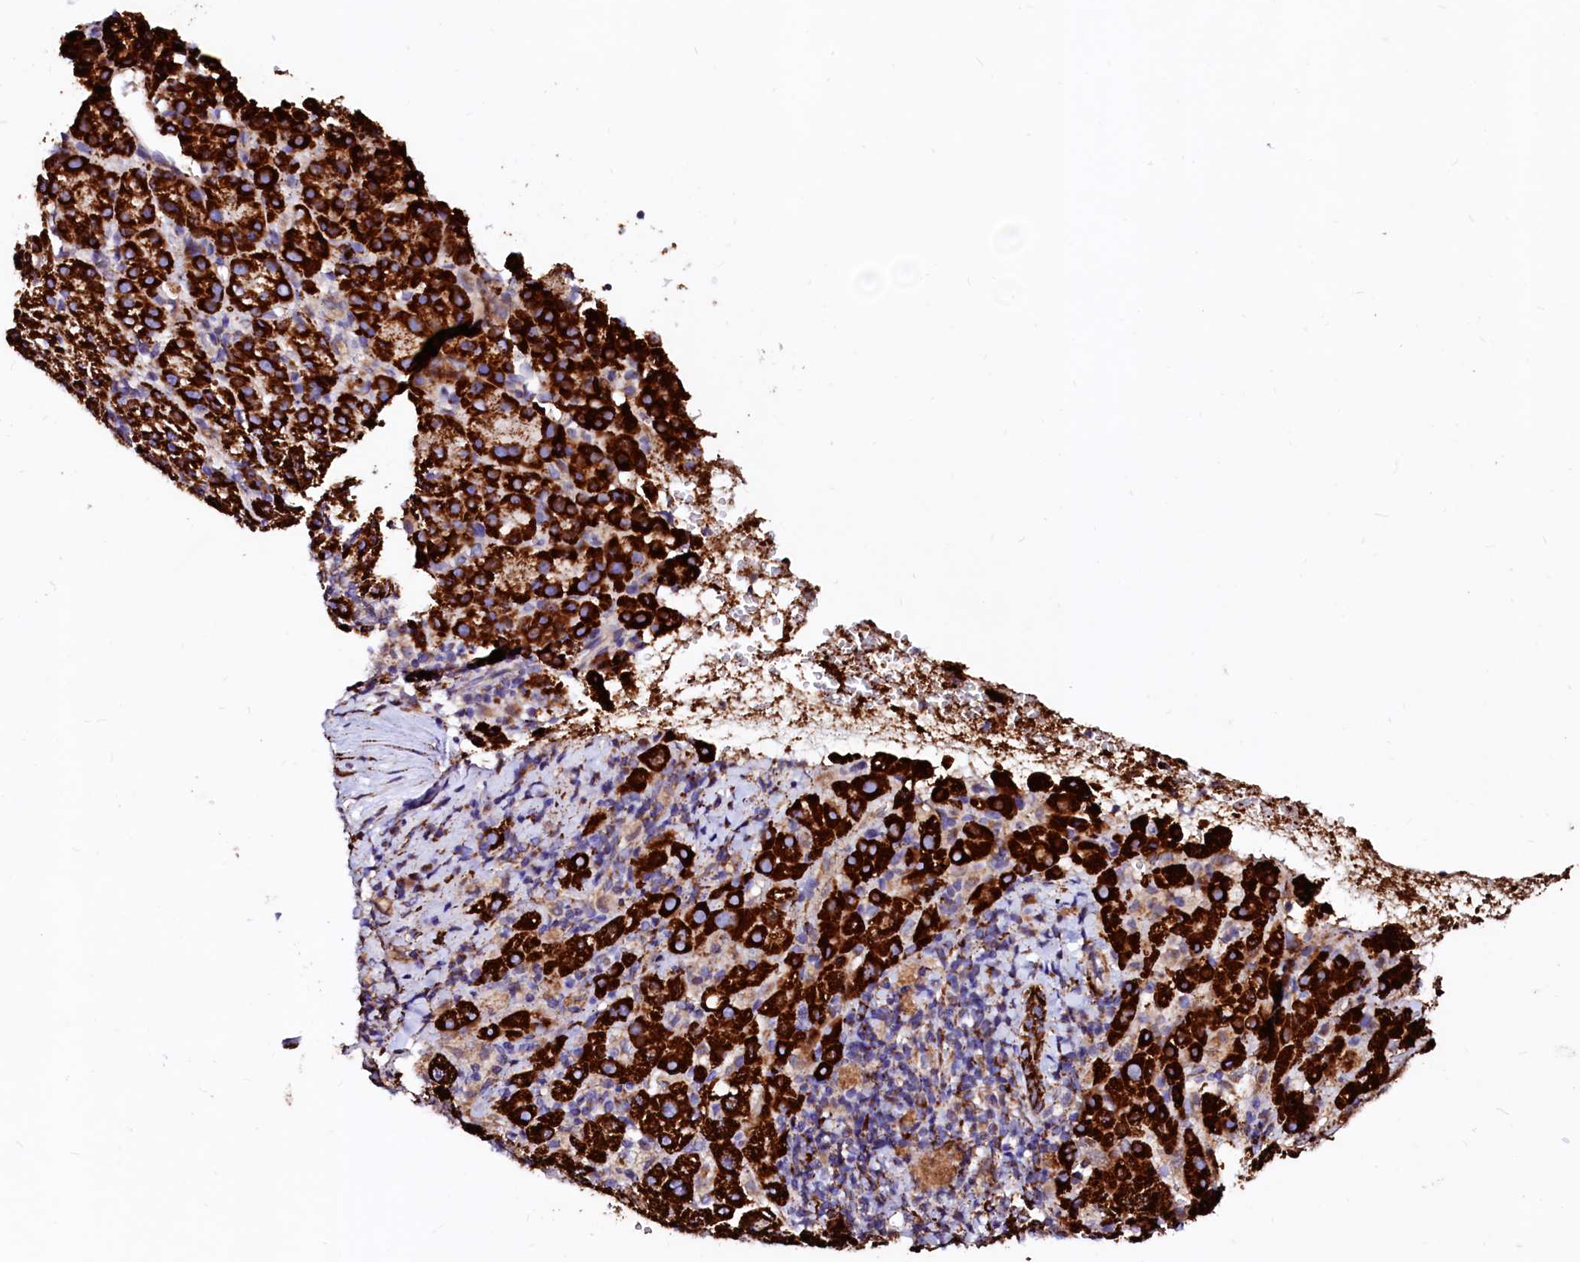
{"staining": {"intensity": "strong", "quantity": ">75%", "location": "cytoplasmic/membranous"}, "tissue": "liver cancer", "cell_type": "Tumor cells", "image_type": "cancer", "snomed": [{"axis": "morphology", "description": "Carcinoma, Hepatocellular, NOS"}, {"axis": "topography", "description": "Liver"}], "caption": "This histopathology image displays liver hepatocellular carcinoma stained with IHC to label a protein in brown. The cytoplasmic/membranous of tumor cells show strong positivity for the protein. Nuclei are counter-stained blue.", "gene": "MAOB", "patient": {"sex": "female", "age": 58}}